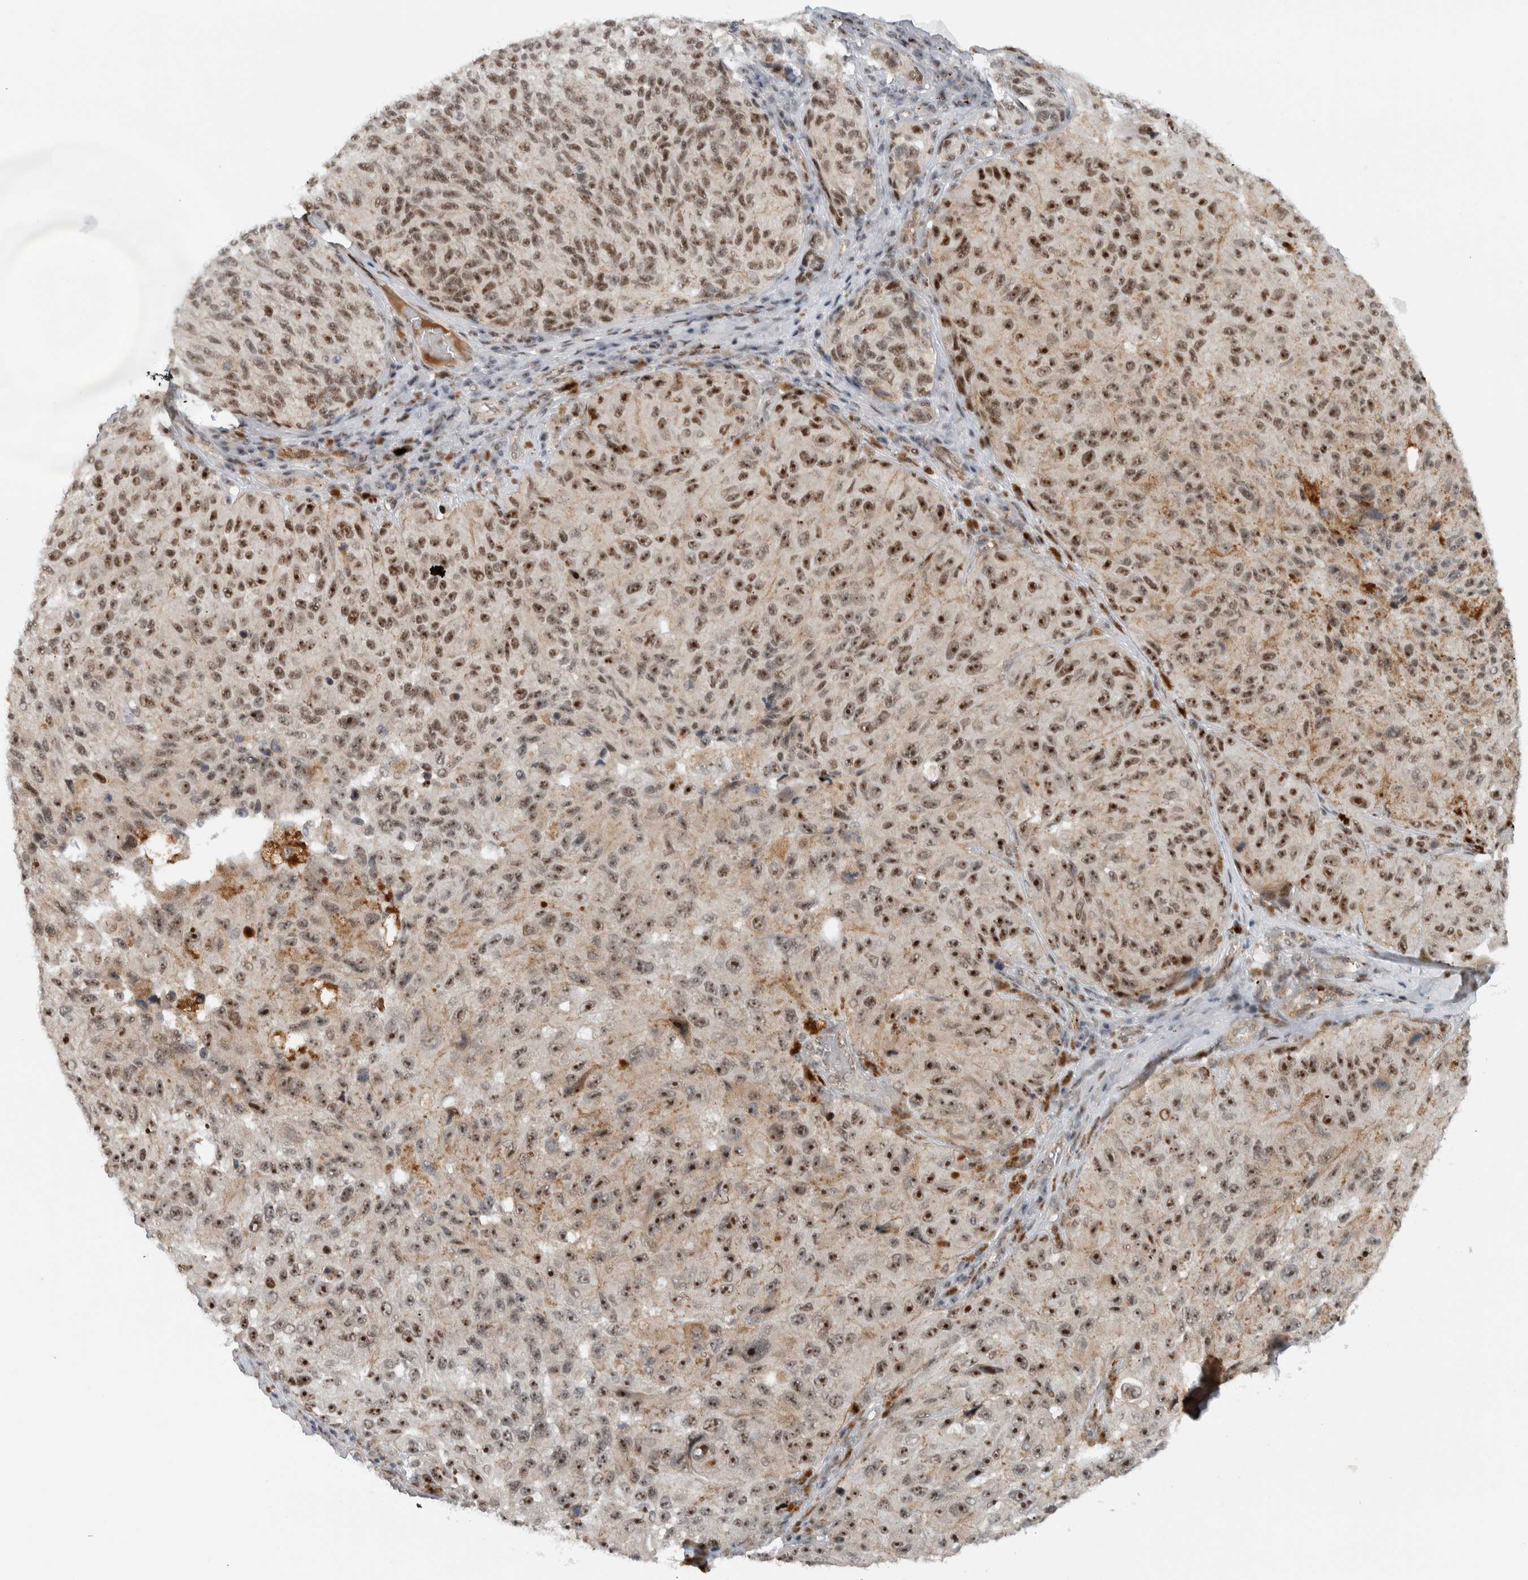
{"staining": {"intensity": "strong", "quantity": ">75%", "location": "nuclear"}, "tissue": "melanoma", "cell_type": "Tumor cells", "image_type": "cancer", "snomed": [{"axis": "morphology", "description": "Malignant melanoma, NOS"}, {"axis": "topography", "description": "Skin"}], "caption": "Strong nuclear positivity is appreciated in approximately >75% of tumor cells in malignant melanoma.", "gene": "ZFP91", "patient": {"sex": "female", "age": 73}}